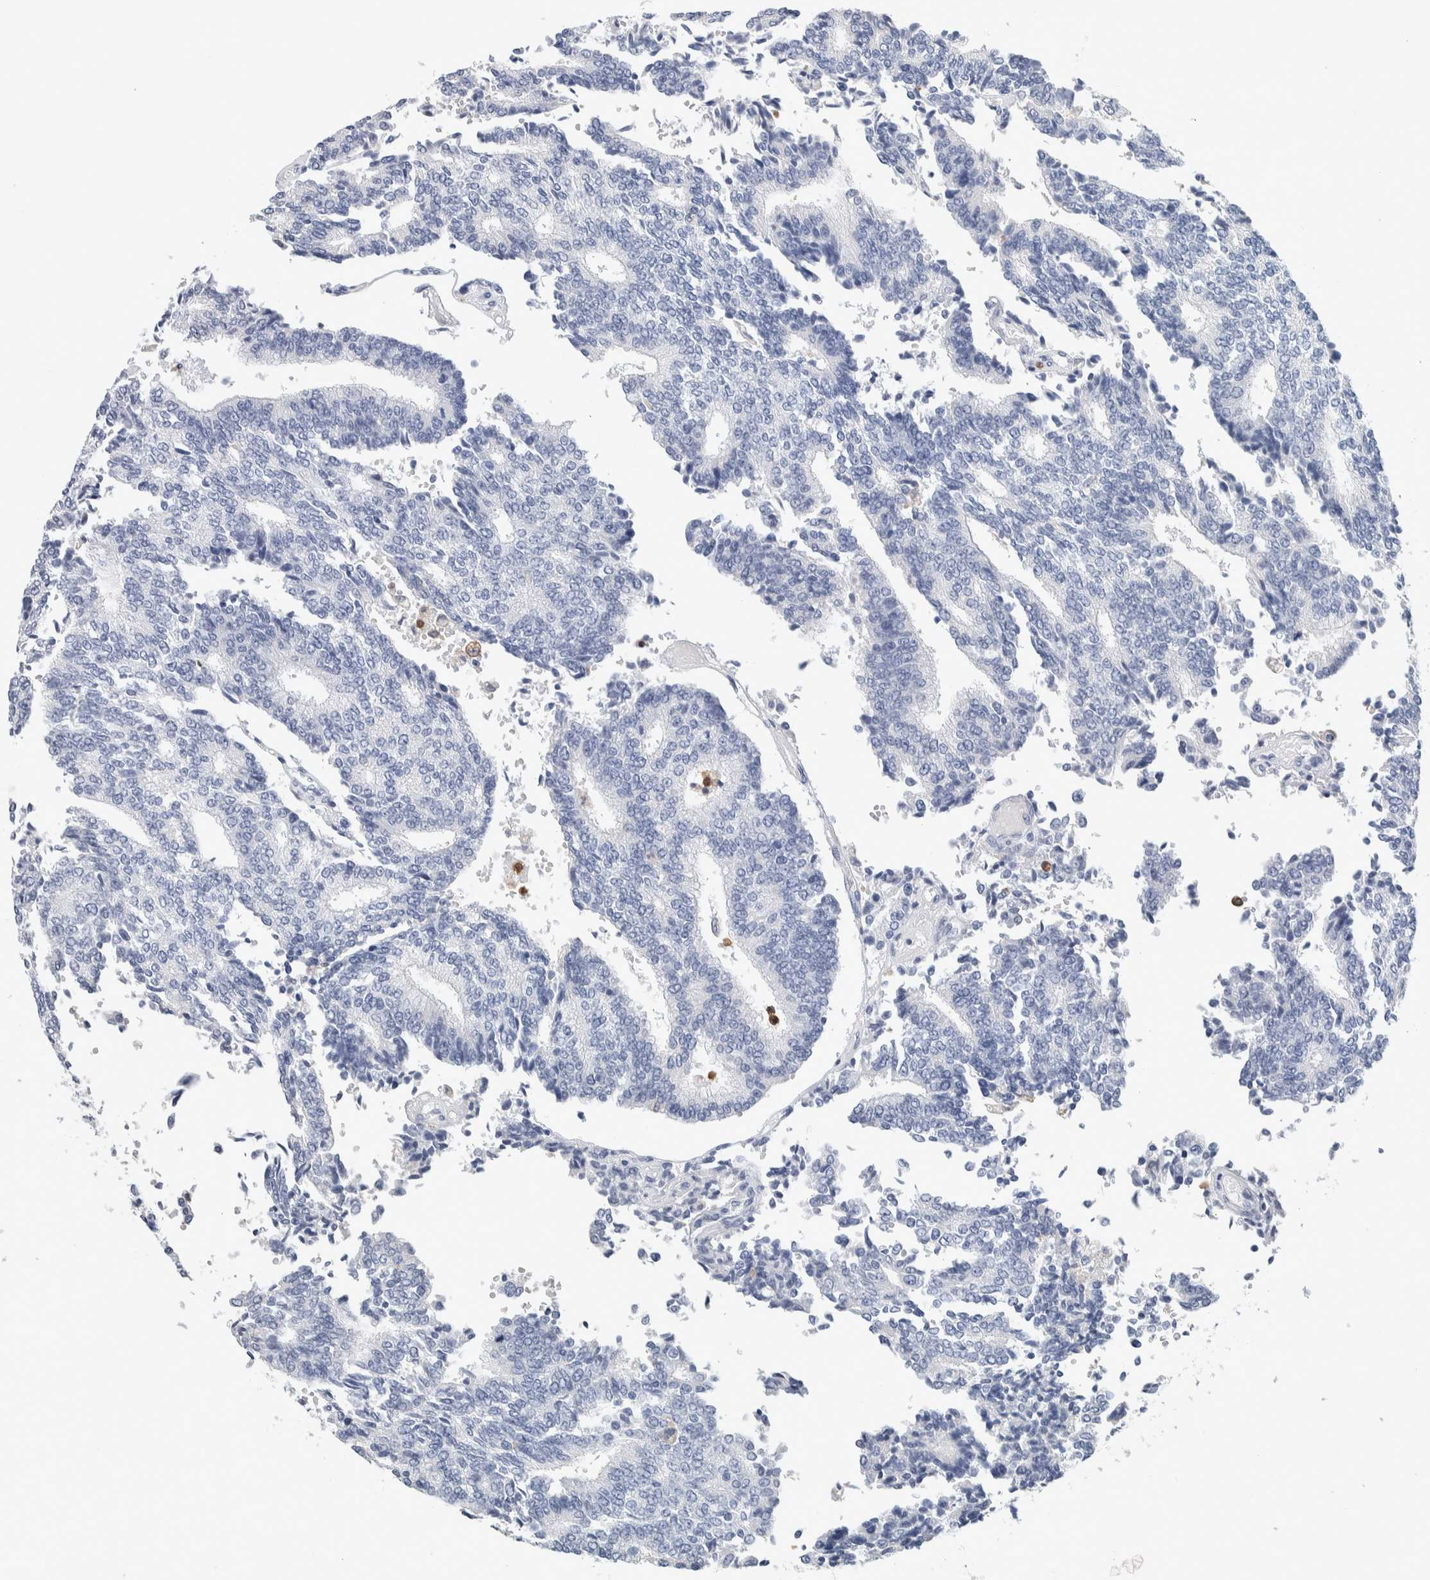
{"staining": {"intensity": "negative", "quantity": "none", "location": "none"}, "tissue": "prostate cancer", "cell_type": "Tumor cells", "image_type": "cancer", "snomed": [{"axis": "morphology", "description": "Normal tissue, NOS"}, {"axis": "morphology", "description": "Adenocarcinoma, High grade"}, {"axis": "topography", "description": "Prostate"}, {"axis": "topography", "description": "Seminal veicle"}], "caption": "Prostate cancer (high-grade adenocarcinoma) stained for a protein using immunohistochemistry displays no expression tumor cells.", "gene": "NCF2", "patient": {"sex": "male", "age": 55}}